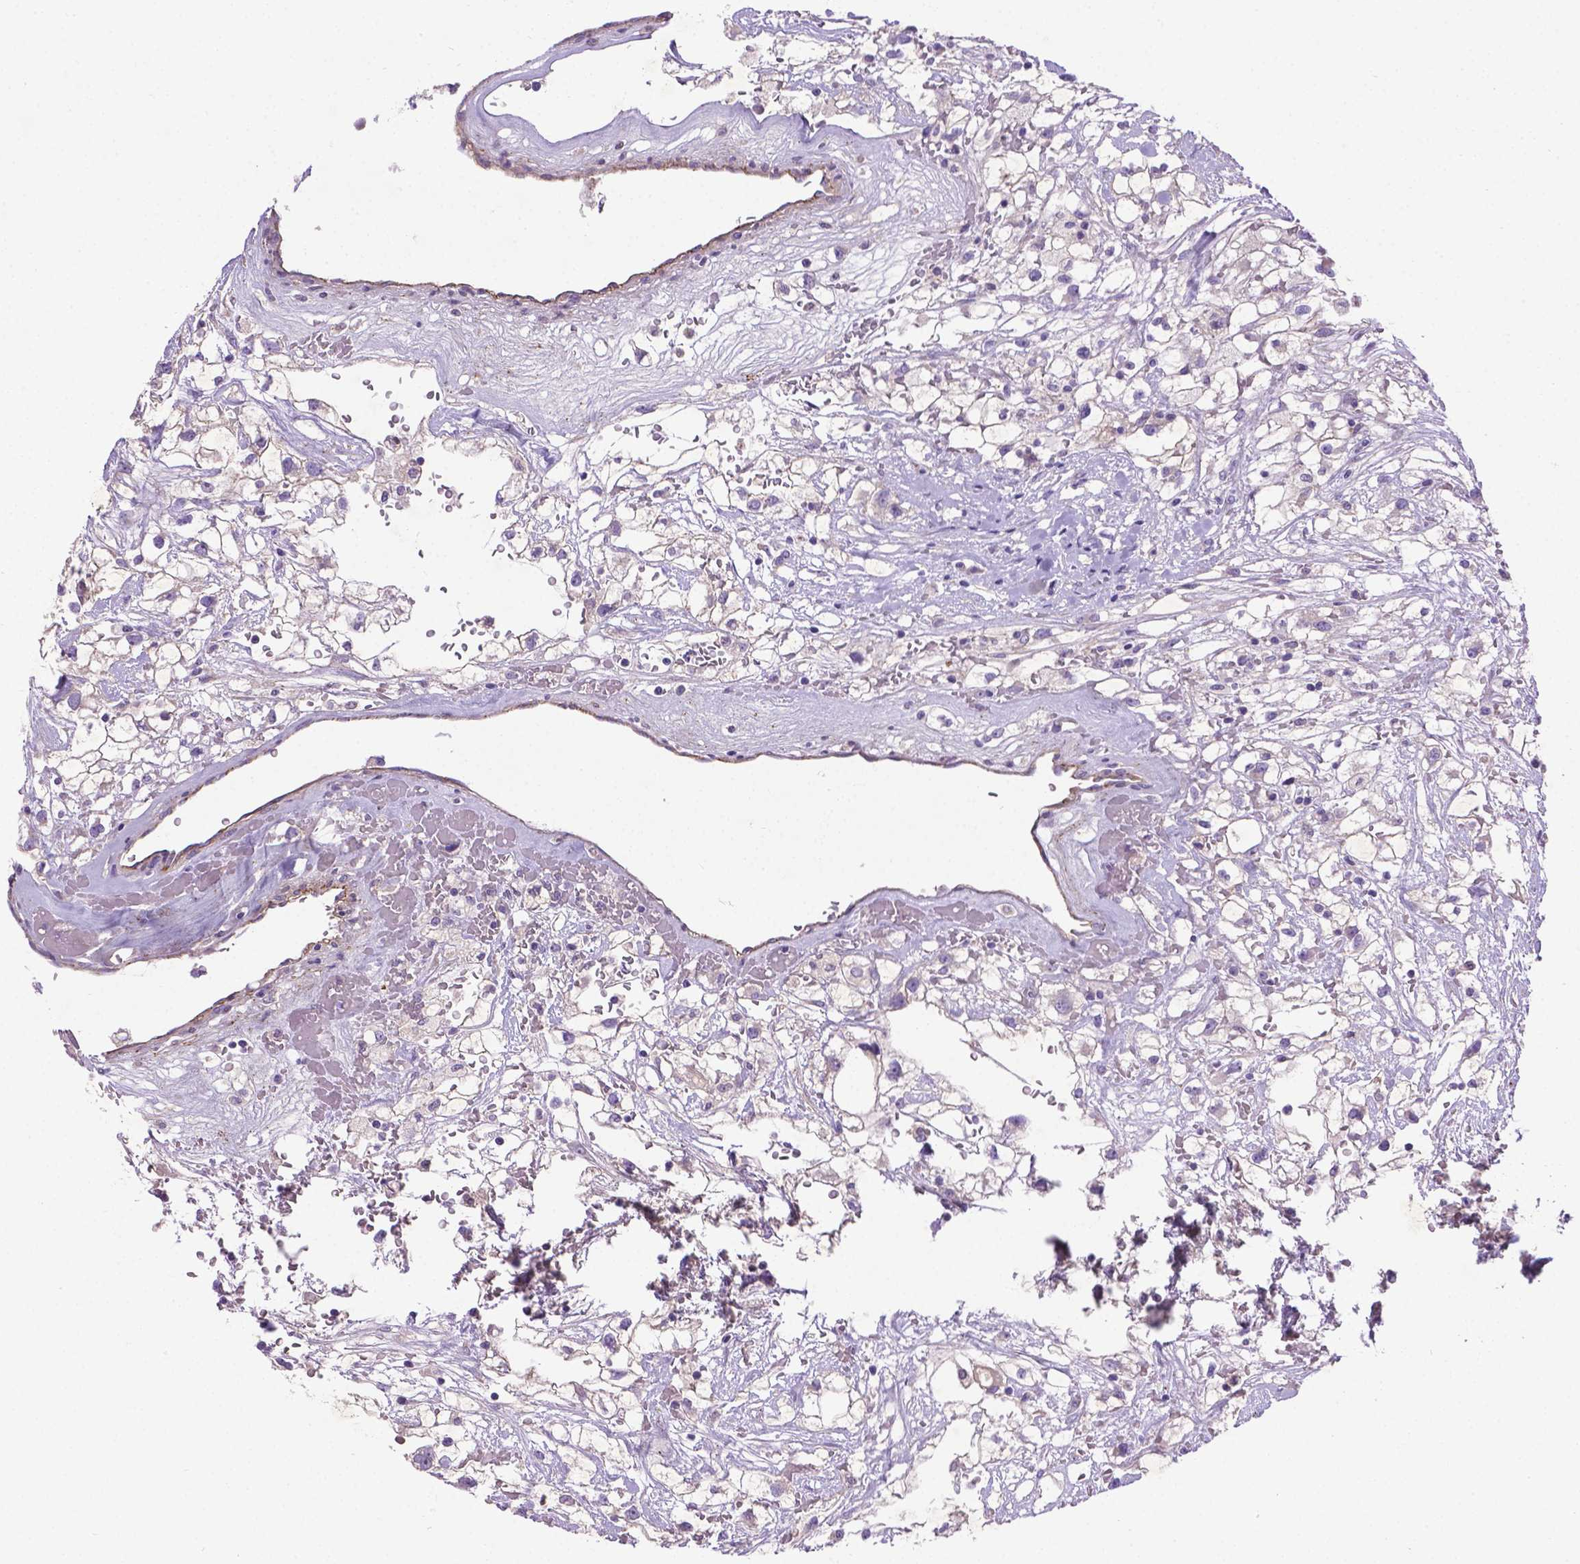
{"staining": {"intensity": "negative", "quantity": "none", "location": "none"}, "tissue": "renal cancer", "cell_type": "Tumor cells", "image_type": "cancer", "snomed": [{"axis": "morphology", "description": "Adenocarcinoma, NOS"}, {"axis": "topography", "description": "Kidney"}], "caption": "Human renal cancer stained for a protein using immunohistochemistry (IHC) shows no positivity in tumor cells.", "gene": "CCER2", "patient": {"sex": "male", "age": 59}}